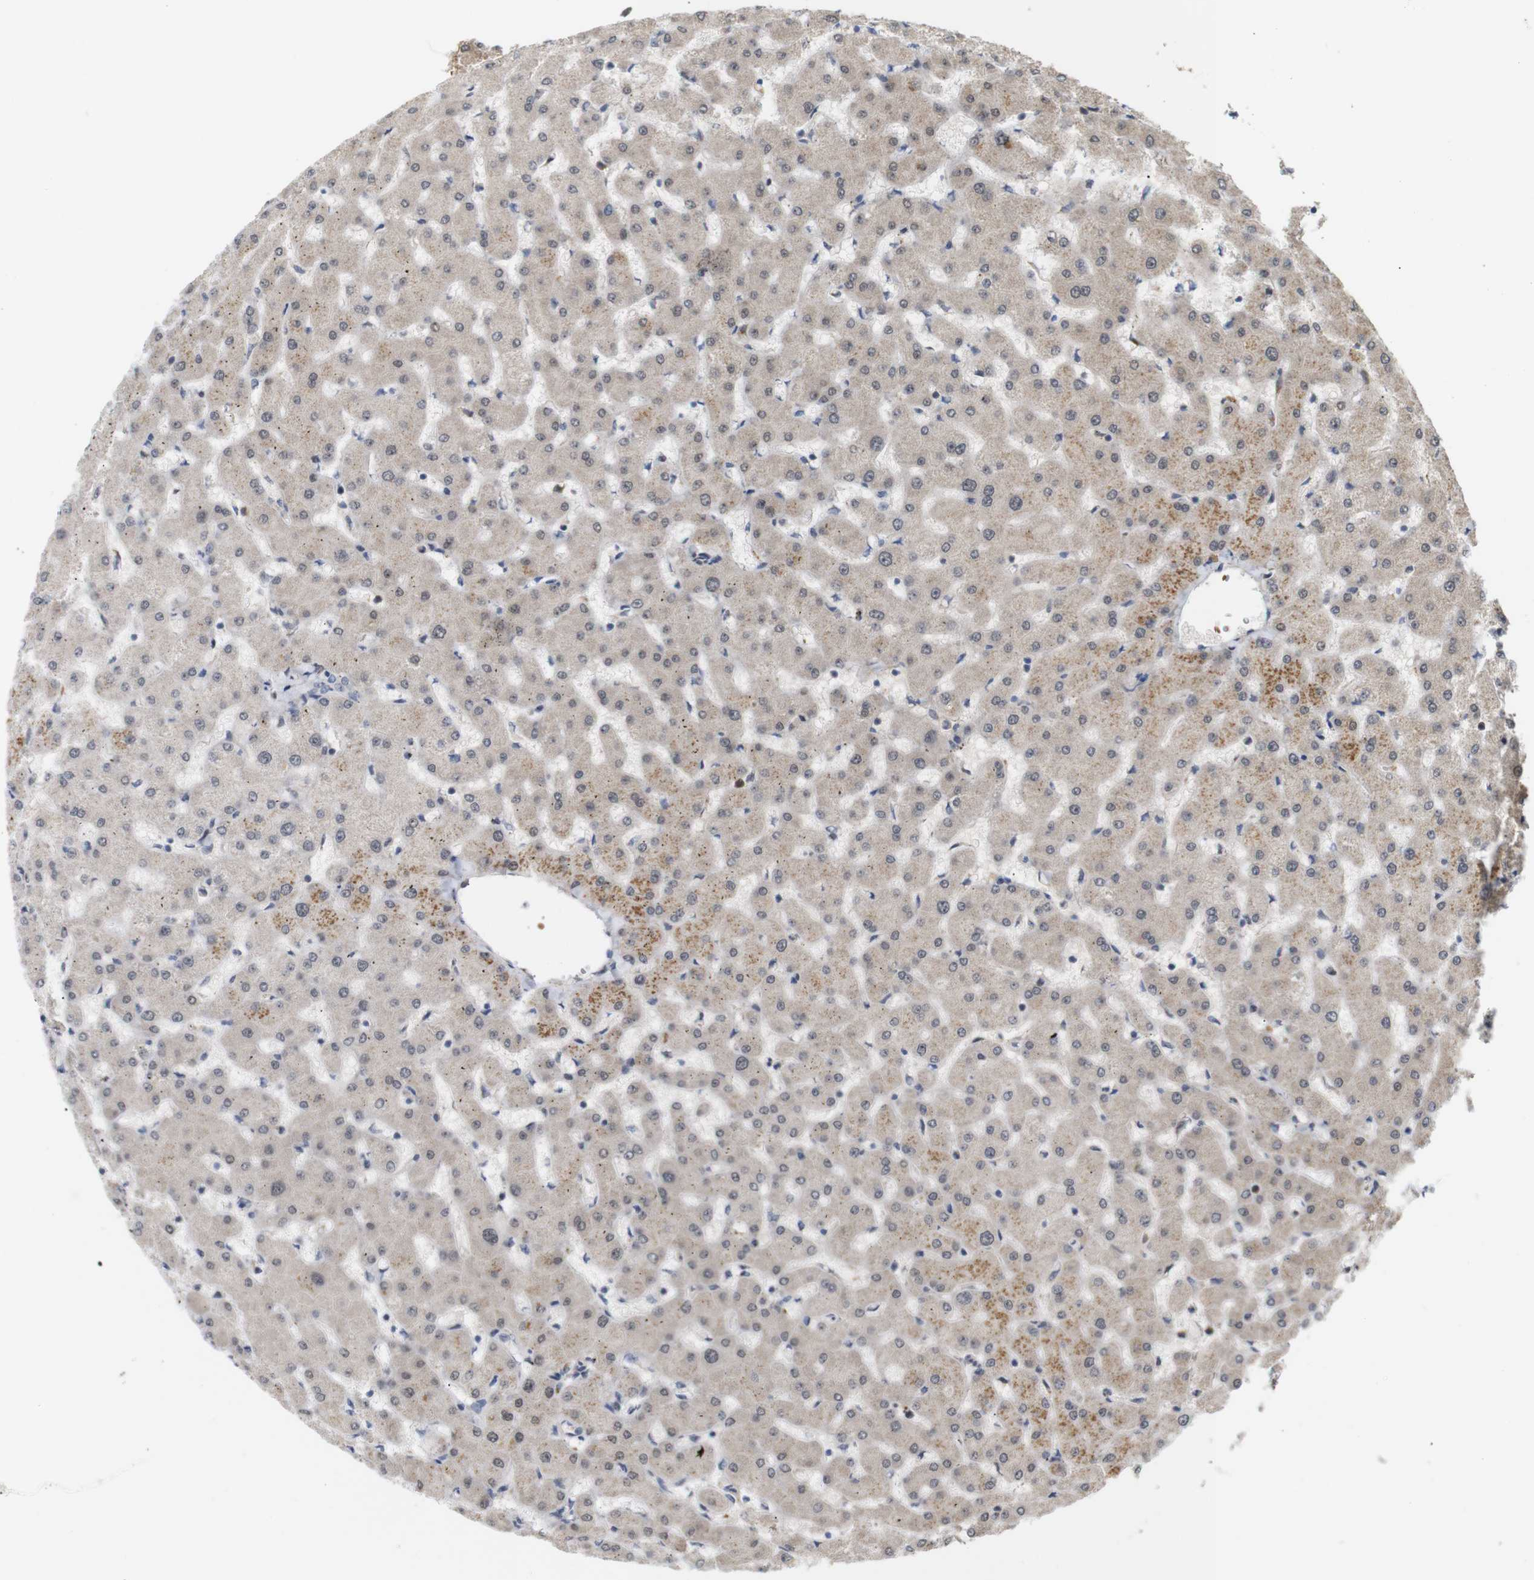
{"staining": {"intensity": "negative", "quantity": "none", "location": "none"}, "tissue": "liver", "cell_type": "Cholangiocytes", "image_type": "normal", "snomed": [{"axis": "morphology", "description": "Normal tissue, NOS"}, {"axis": "topography", "description": "Liver"}], "caption": "An IHC histopathology image of benign liver is shown. There is no staining in cholangiocytes of liver.", "gene": "RPTOR", "patient": {"sex": "female", "age": 63}}